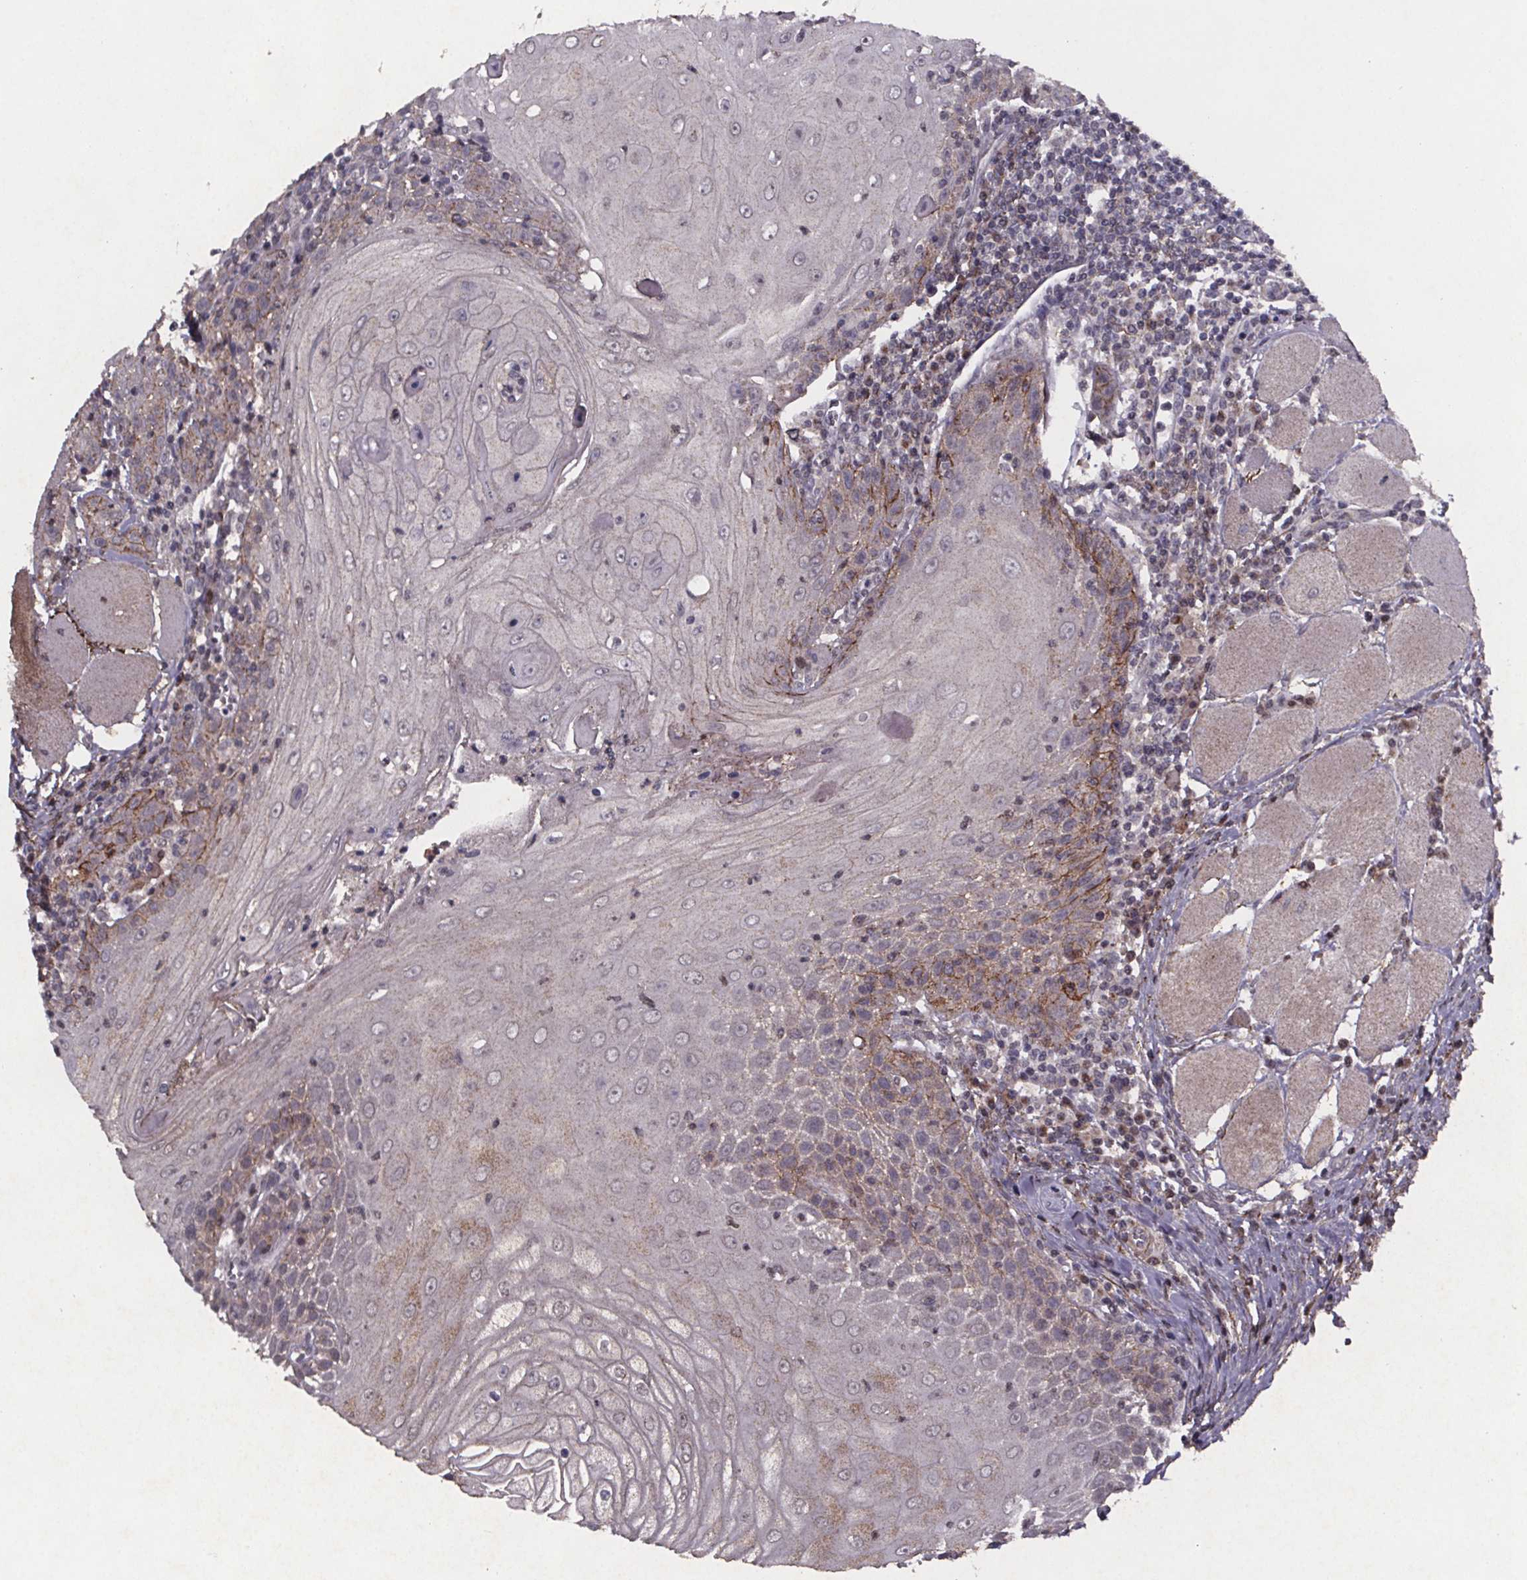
{"staining": {"intensity": "moderate", "quantity": "<25%", "location": "cytoplasmic/membranous"}, "tissue": "head and neck cancer", "cell_type": "Tumor cells", "image_type": "cancer", "snomed": [{"axis": "morphology", "description": "Normal tissue, NOS"}, {"axis": "morphology", "description": "Squamous cell carcinoma, NOS"}, {"axis": "topography", "description": "Oral tissue"}, {"axis": "topography", "description": "Head-Neck"}], "caption": "An immunohistochemistry micrograph of tumor tissue is shown. Protein staining in brown labels moderate cytoplasmic/membranous positivity in head and neck cancer (squamous cell carcinoma) within tumor cells.", "gene": "PALLD", "patient": {"sex": "male", "age": 52}}